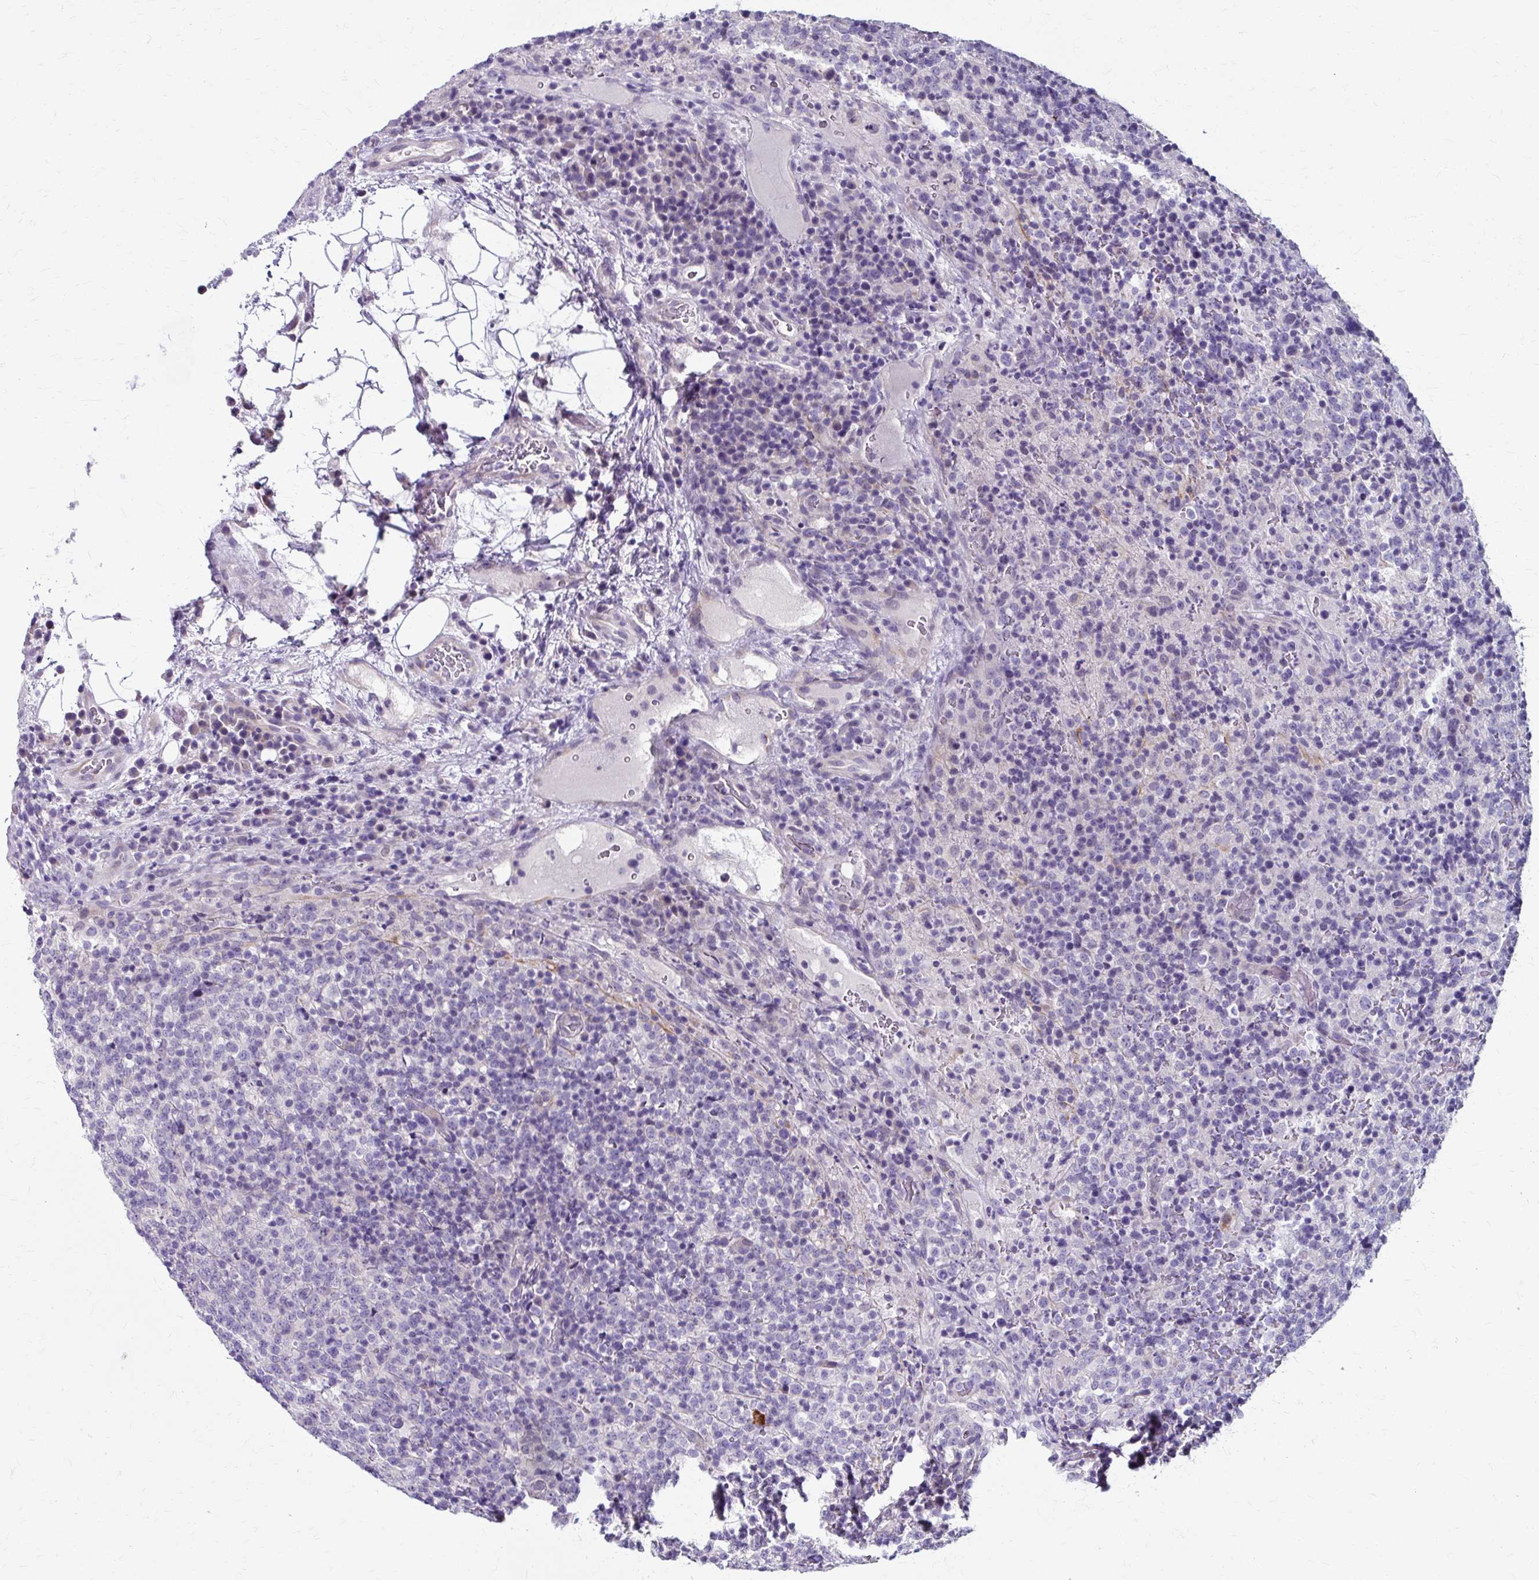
{"staining": {"intensity": "negative", "quantity": "none", "location": "none"}, "tissue": "lymphoma", "cell_type": "Tumor cells", "image_type": "cancer", "snomed": [{"axis": "morphology", "description": "Malignant lymphoma, non-Hodgkin's type, High grade"}, {"axis": "topography", "description": "Lymph node"}], "caption": "This is an immunohistochemistry photomicrograph of human lymphoma. There is no positivity in tumor cells.", "gene": "ZNF555", "patient": {"sex": "male", "age": 54}}